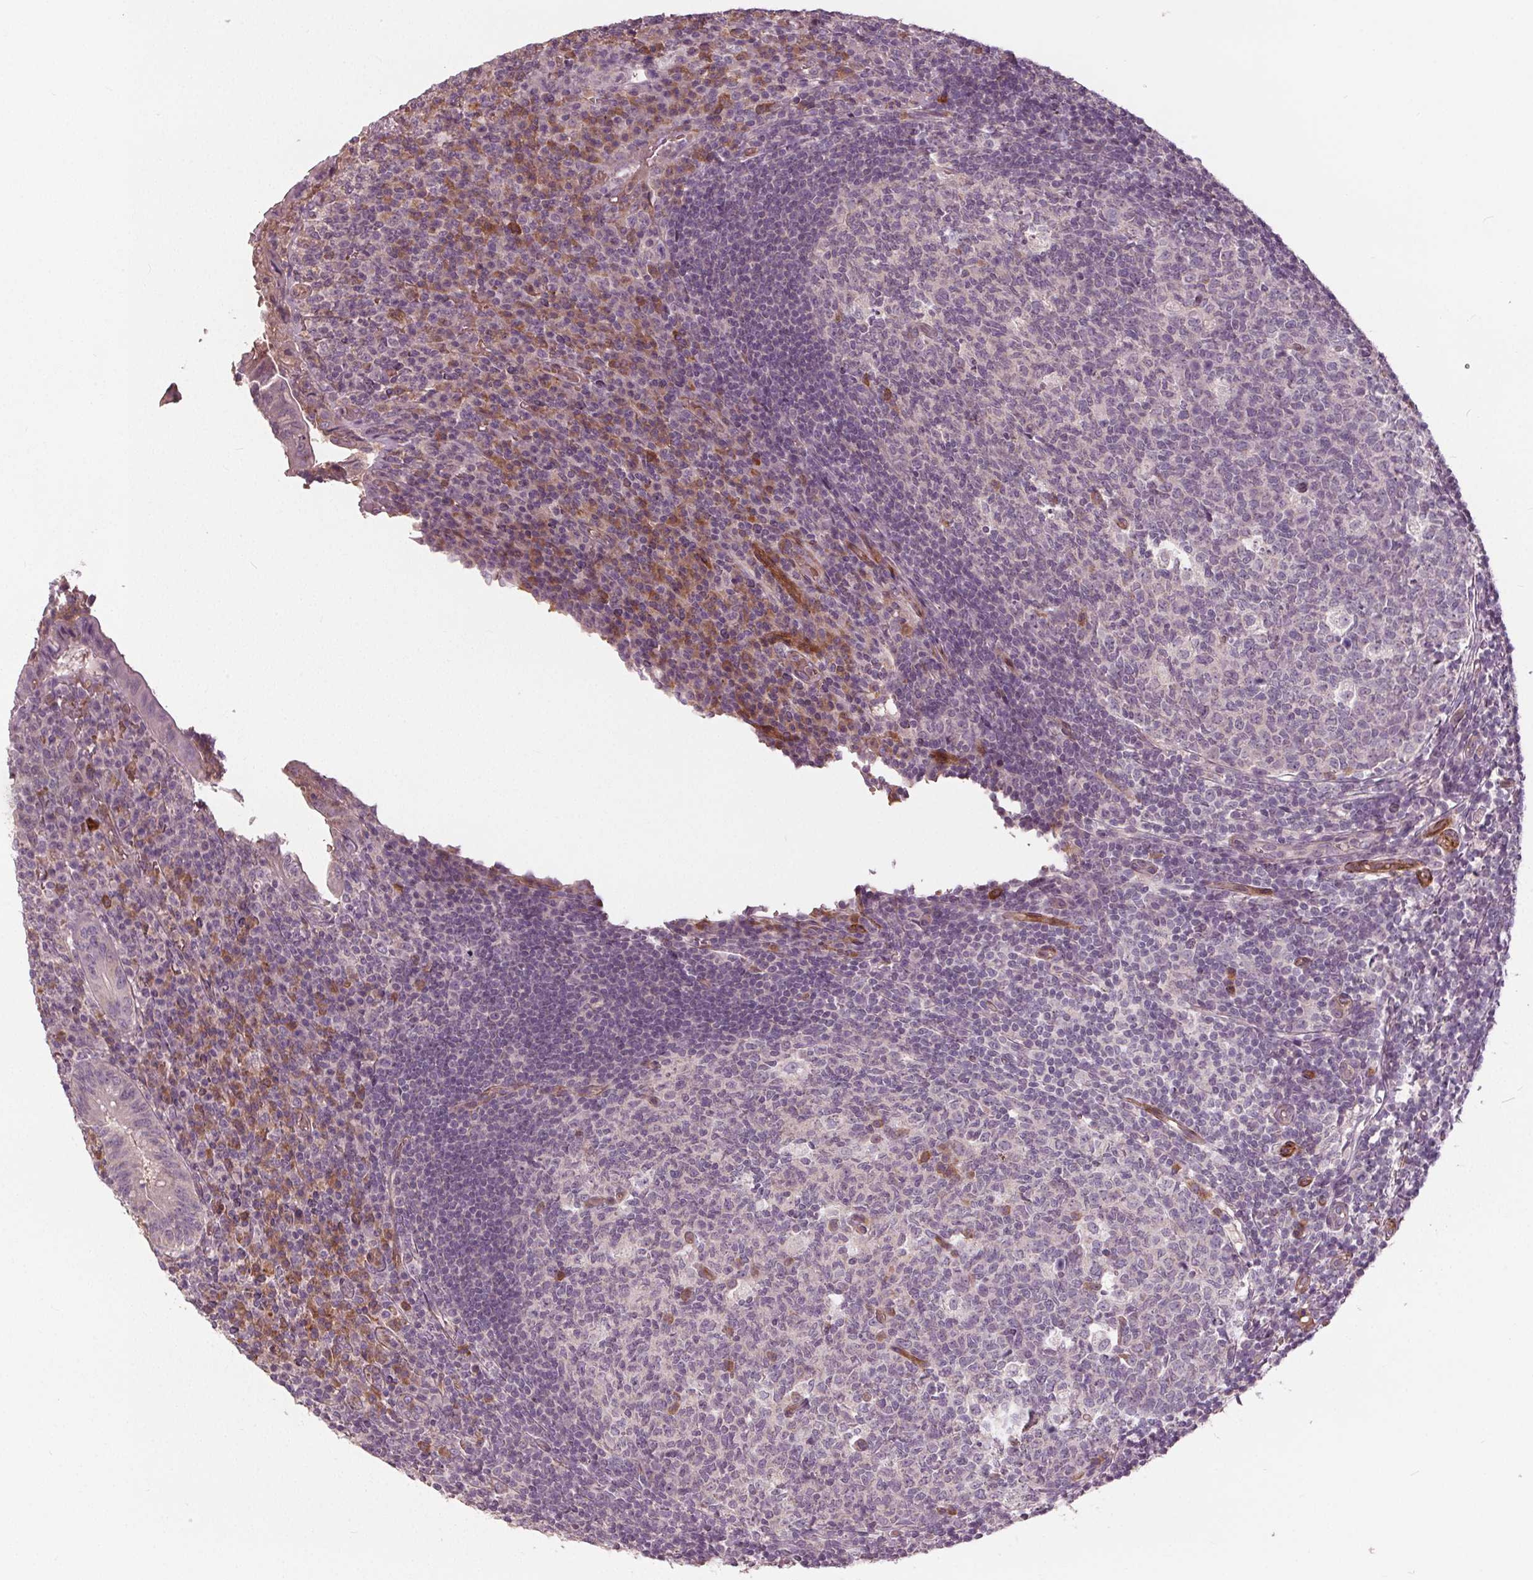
{"staining": {"intensity": "moderate", "quantity": "<25%", "location": "cytoplasmic/membranous"}, "tissue": "appendix", "cell_type": "Glandular cells", "image_type": "normal", "snomed": [{"axis": "morphology", "description": "Normal tissue, NOS"}, {"axis": "topography", "description": "Appendix"}], "caption": "There is low levels of moderate cytoplasmic/membranous staining in glandular cells of unremarkable appendix, as demonstrated by immunohistochemical staining (brown color).", "gene": "PDGFD", "patient": {"sex": "male", "age": 18}}